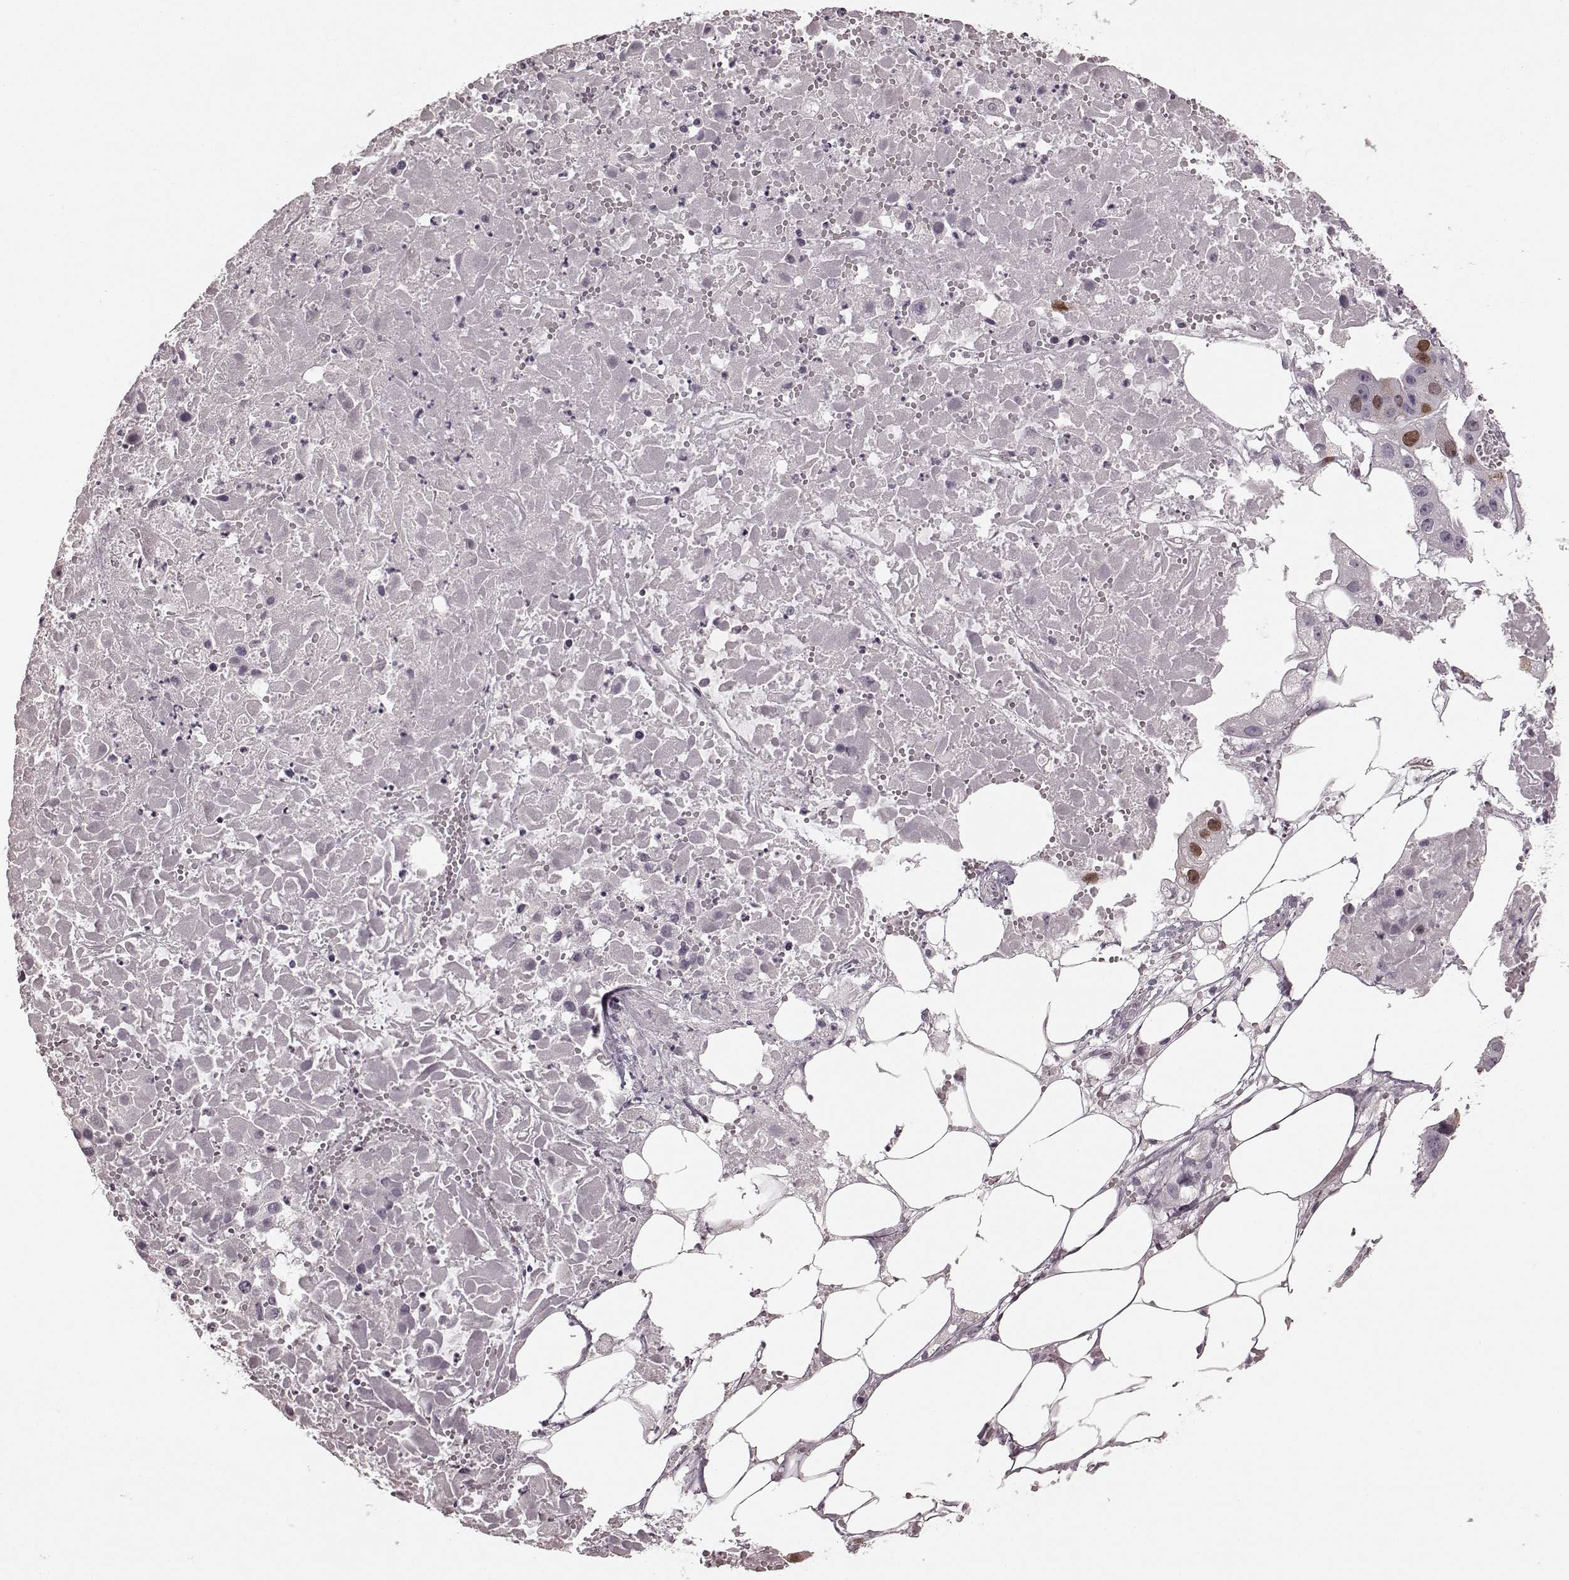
{"staining": {"intensity": "moderate", "quantity": "<25%", "location": "nuclear"}, "tissue": "ovarian cancer", "cell_type": "Tumor cells", "image_type": "cancer", "snomed": [{"axis": "morphology", "description": "Cystadenocarcinoma, serous, NOS"}, {"axis": "topography", "description": "Ovary"}], "caption": "Ovarian cancer stained with immunohistochemistry (IHC) shows moderate nuclear staining in about <25% of tumor cells. The staining was performed using DAB (3,3'-diaminobenzidine) to visualize the protein expression in brown, while the nuclei were stained in blue with hematoxylin (Magnification: 20x).", "gene": "CCNA2", "patient": {"sex": "female", "age": 56}}